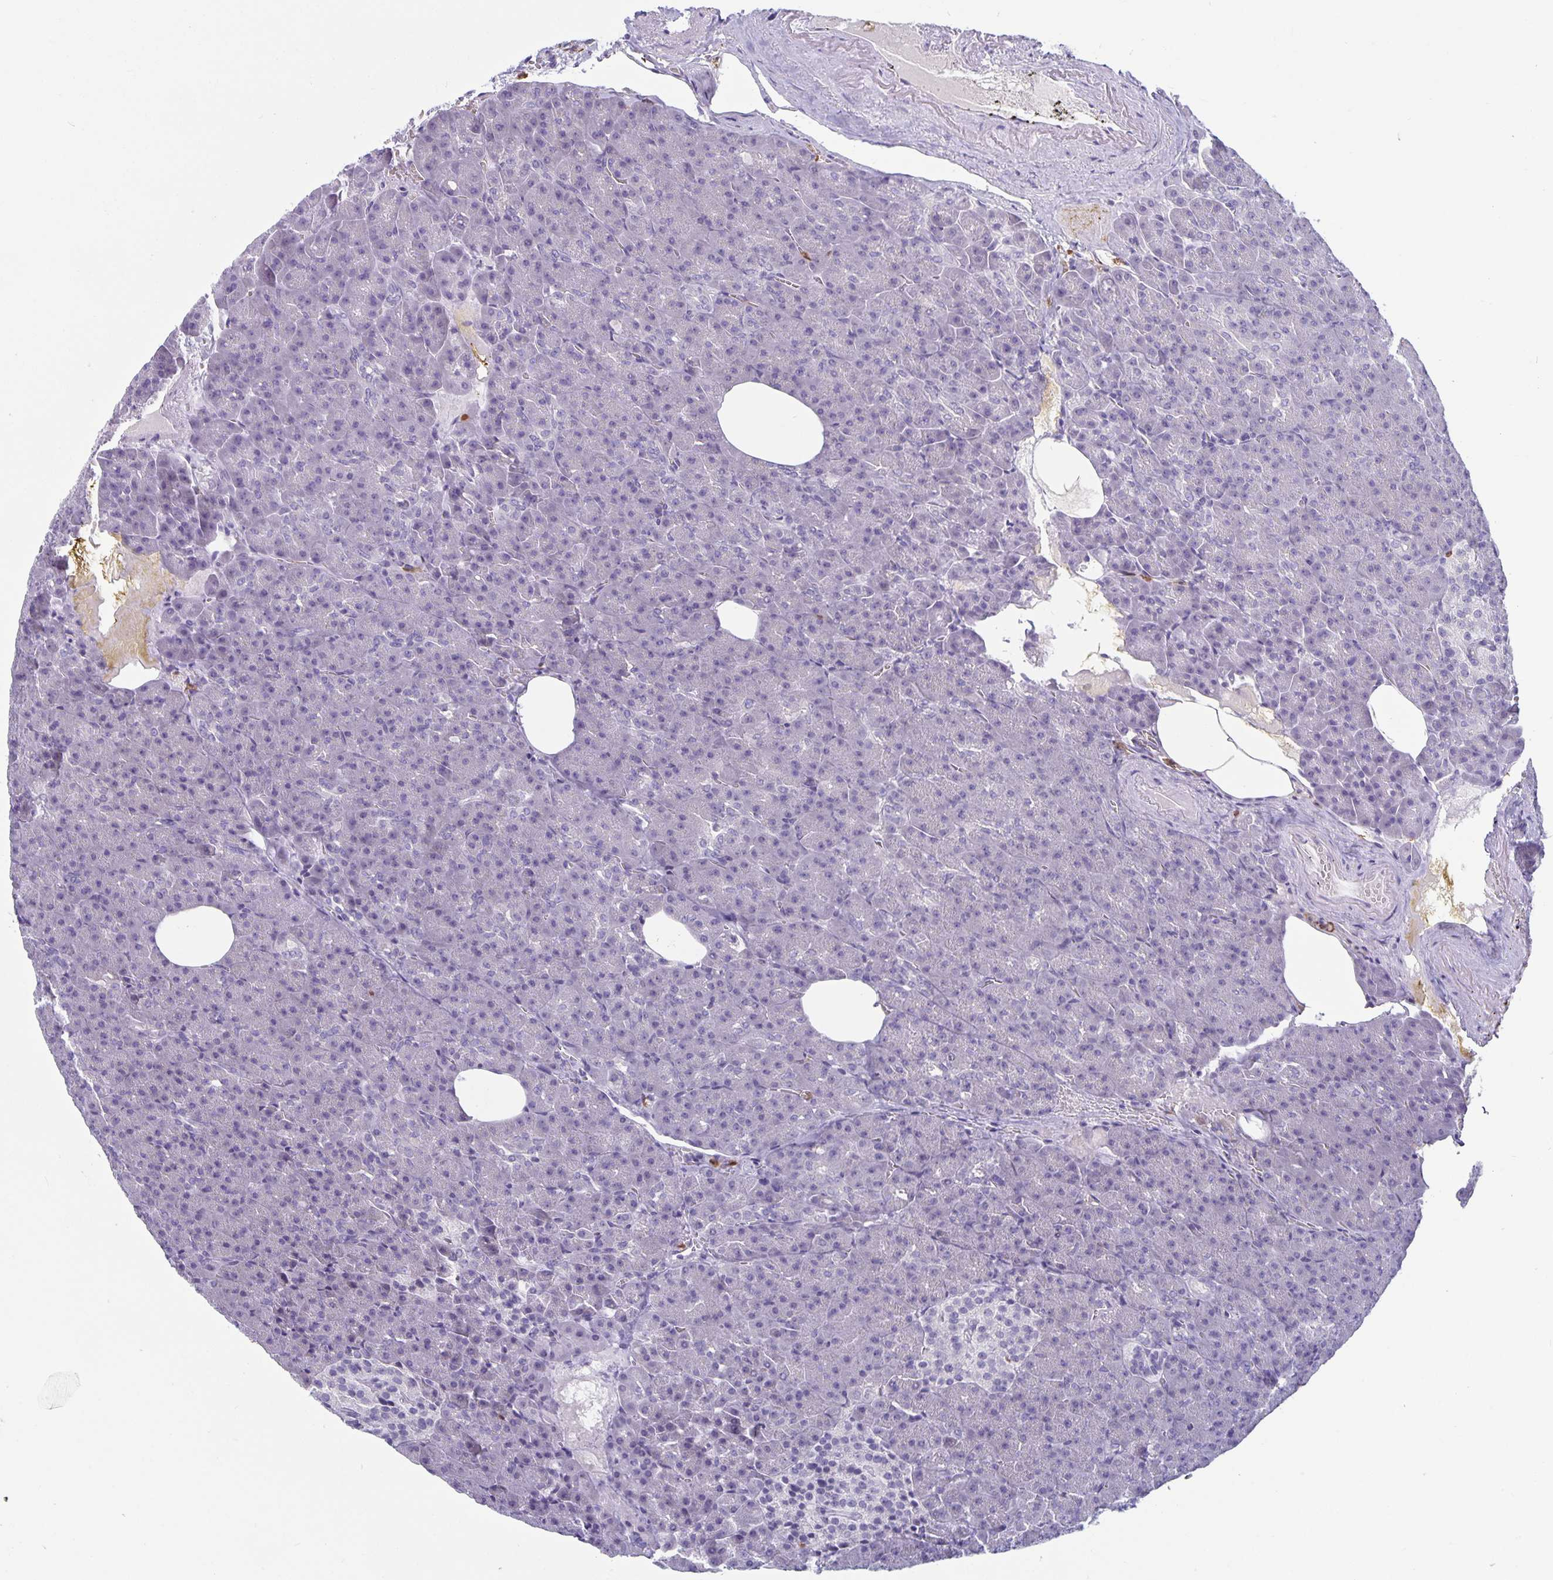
{"staining": {"intensity": "negative", "quantity": "none", "location": "none"}, "tissue": "pancreas", "cell_type": "Exocrine glandular cells", "image_type": "normal", "snomed": [{"axis": "morphology", "description": "Normal tissue, NOS"}, {"axis": "topography", "description": "Pancreas"}], "caption": "IHC photomicrograph of normal human pancreas stained for a protein (brown), which displays no positivity in exocrine glandular cells. Brightfield microscopy of immunohistochemistry stained with DAB (3,3'-diaminobenzidine) (brown) and hematoxylin (blue), captured at high magnification.", "gene": "PLCB3", "patient": {"sex": "female", "age": 74}}